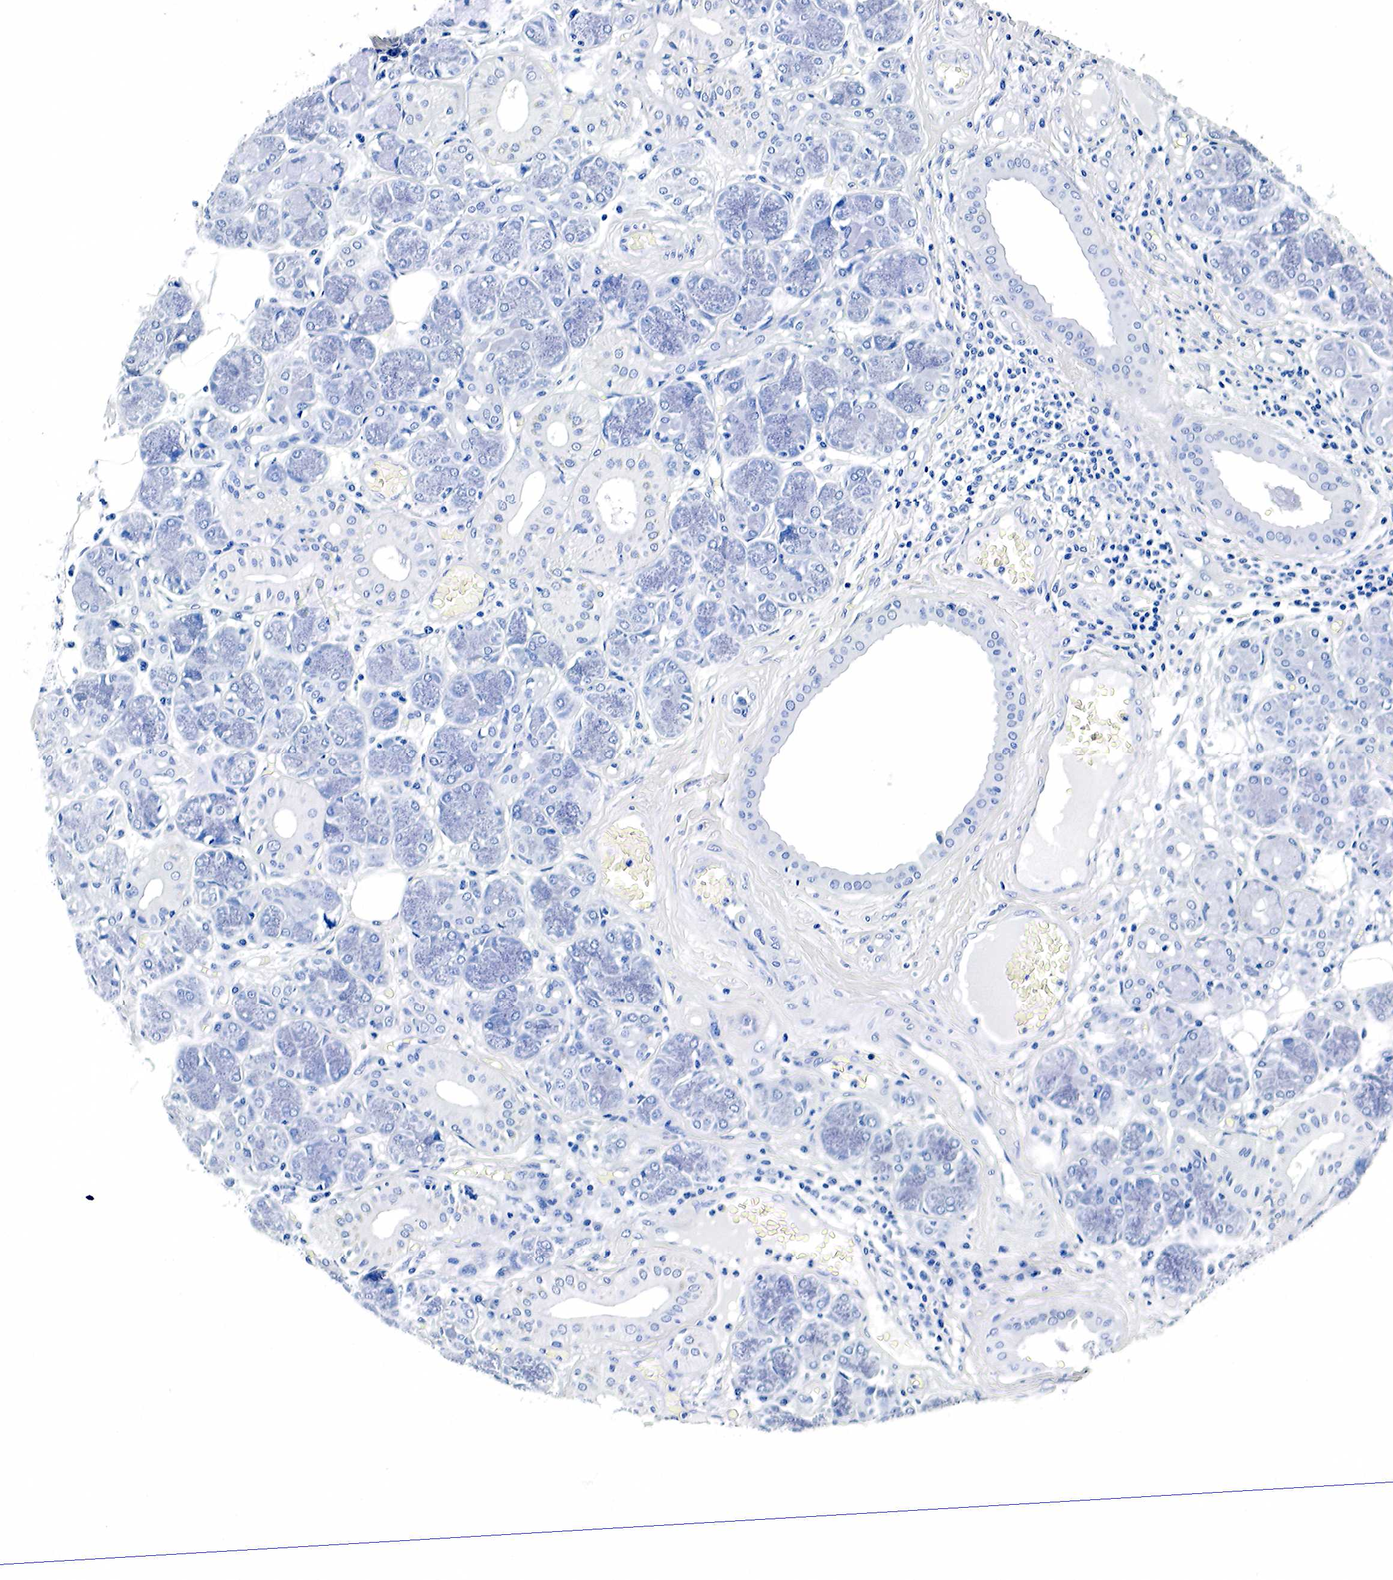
{"staining": {"intensity": "negative", "quantity": "none", "location": "none"}, "tissue": "salivary gland", "cell_type": "Glandular cells", "image_type": "normal", "snomed": [{"axis": "morphology", "description": "Normal tissue, NOS"}, {"axis": "topography", "description": "Salivary gland"}], "caption": "Immunohistochemical staining of benign human salivary gland exhibits no significant staining in glandular cells. Brightfield microscopy of immunohistochemistry stained with DAB (brown) and hematoxylin (blue), captured at high magnification.", "gene": "GCG", "patient": {"sex": "male", "age": 54}}